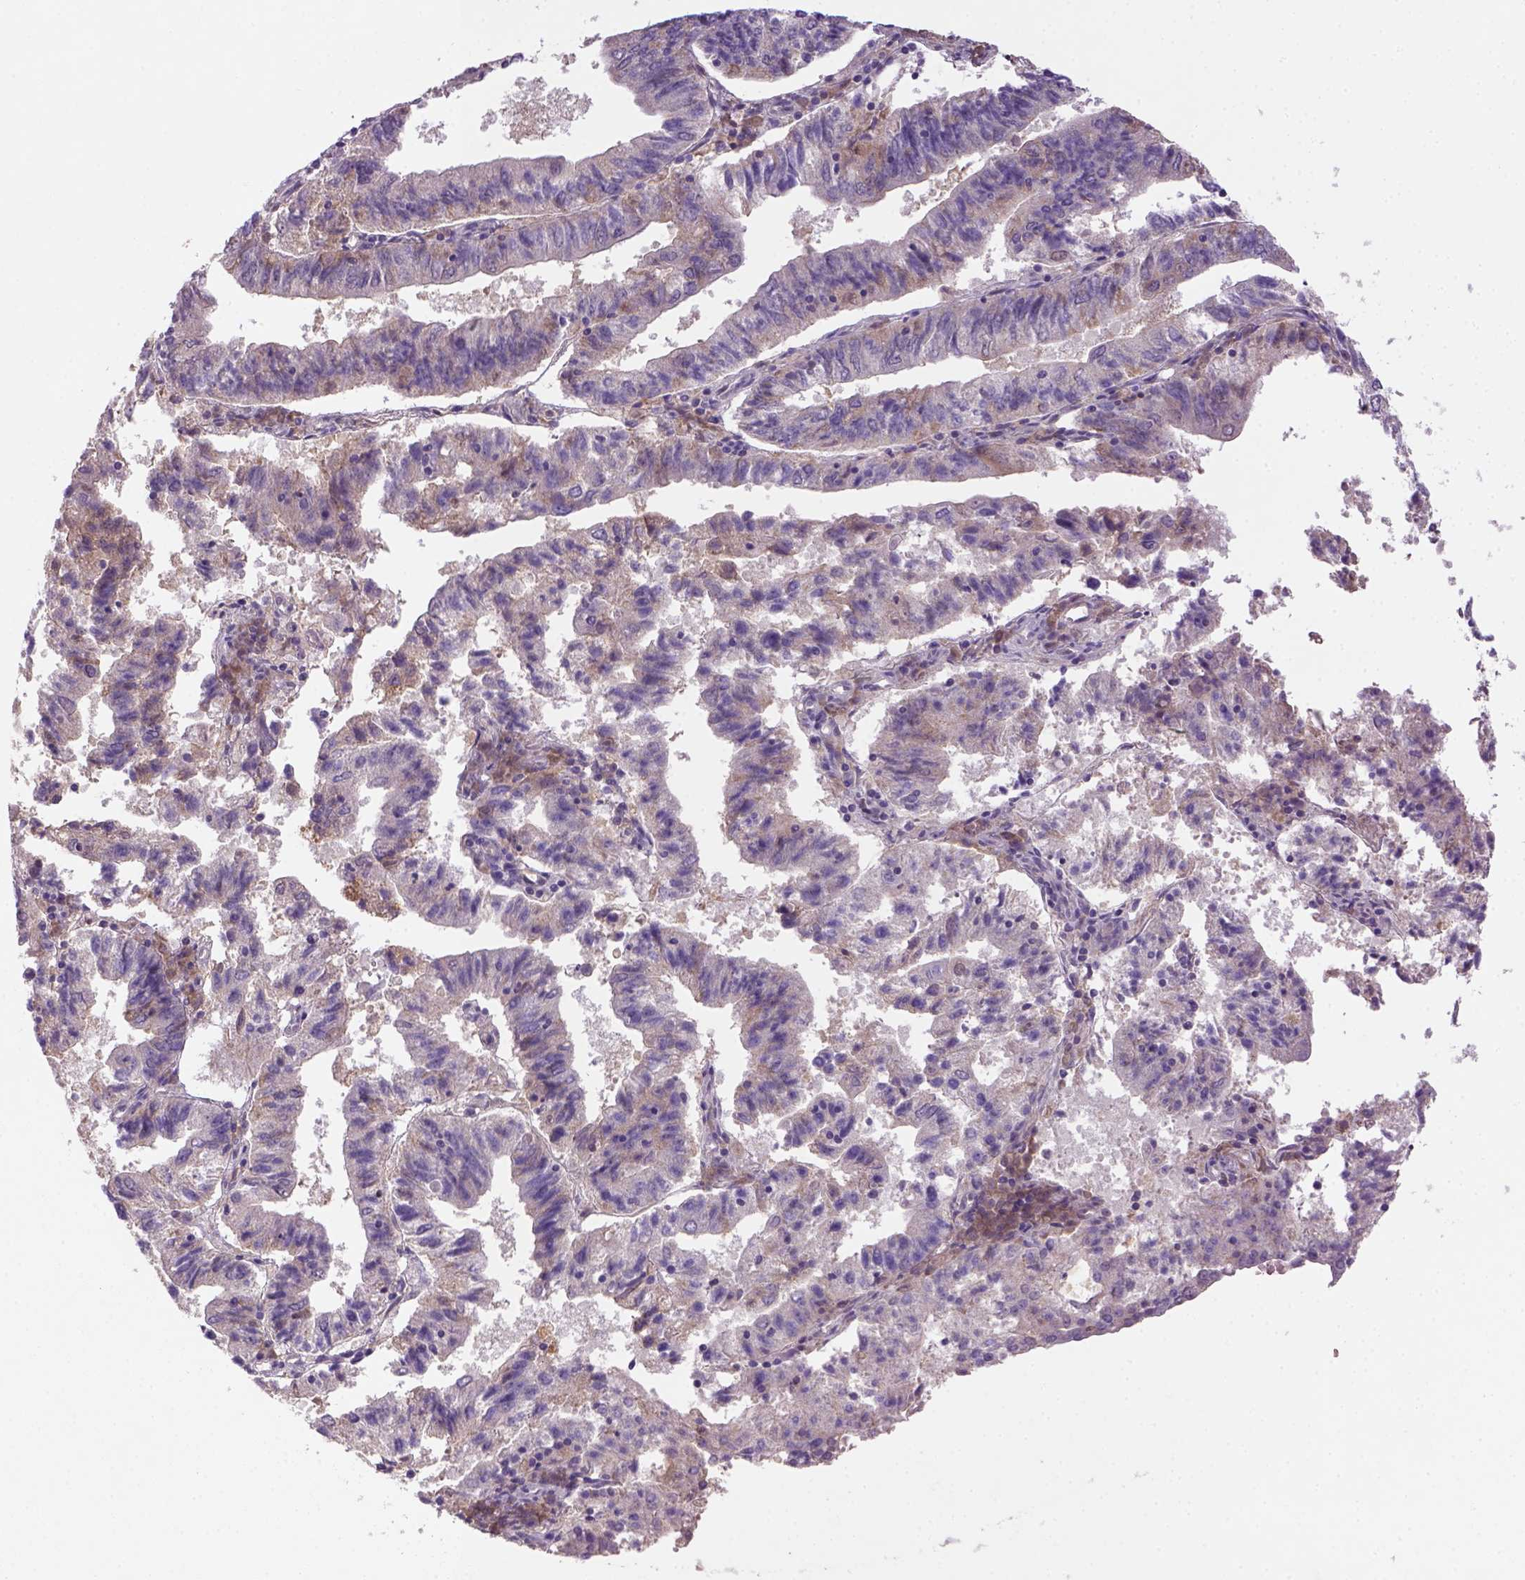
{"staining": {"intensity": "negative", "quantity": "none", "location": "none"}, "tissue": "endometrial cancer", "cell_type": "Tumor cells", "image_type": "cancer", "snomed": [{"axis": "morphology", "description": "Adenocarcinoma, NOS"}, {"axis": "topography", "description": "Endometrium"}], "caption": "Tumor cells are negative for protein expression in human endometrial cancer (adenocarcinoma).", "gene": "NLGN2", "patient": {"sex": "female", "age": 82}}